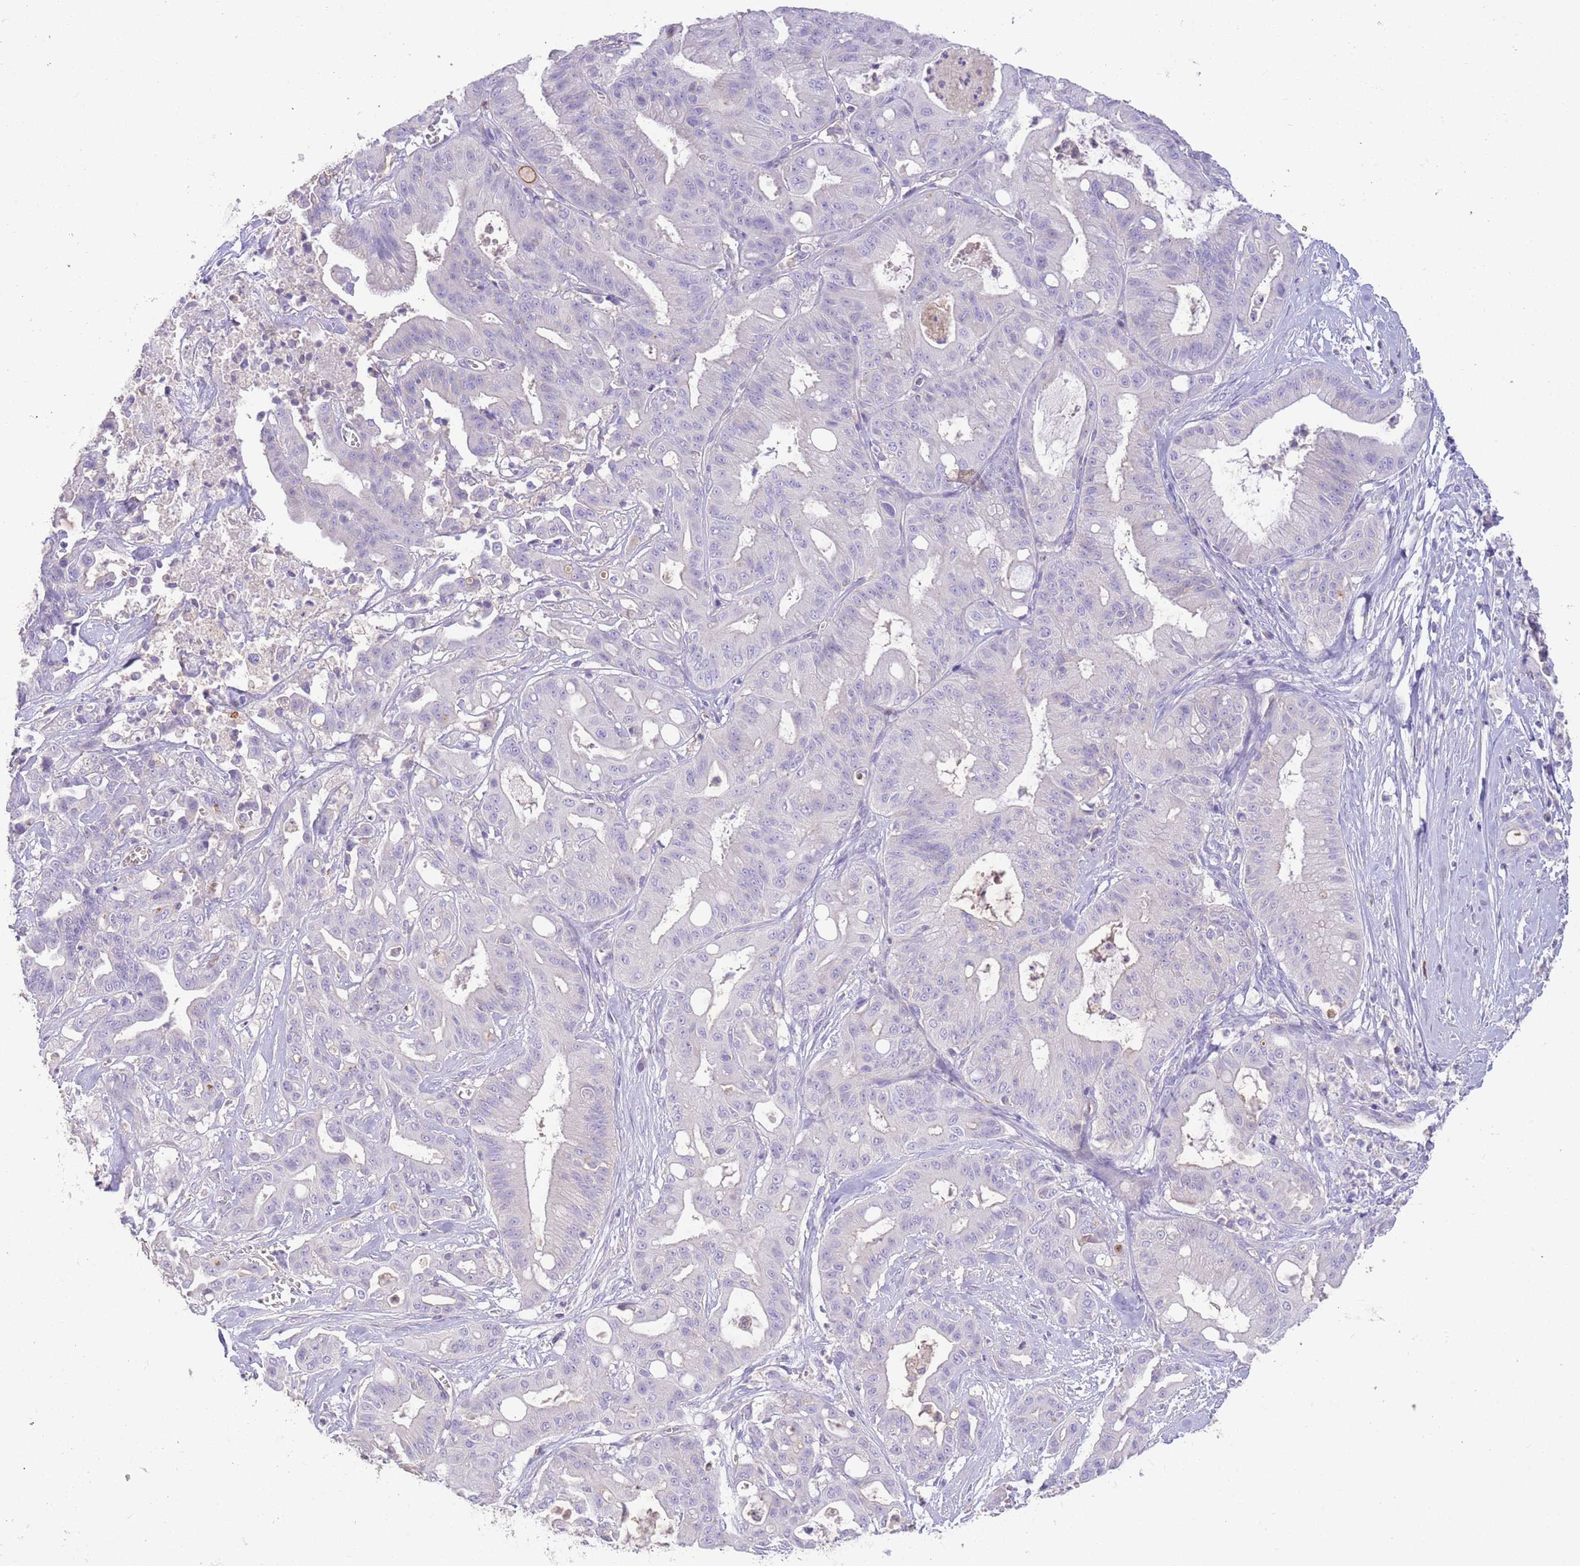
{"staining": {"intensity": "negative", "quantity": "none", "location": "none"}, "tissue": "ovarian cancer", "cell_type": "Tumor cells", "image_type": "cancer", "snomed": [{"axis": "morphology", "description": "Cystadenocarcinoma, mucinous, NOS"}, {"axis": "topography", "description": "Ovary"}], "caption": "Tumor cells show no significant protein positivity in mucinous cystadenocarcinoma (ovarian).", "gene": "SFTPA1", "patient": {"sex": "female", "age": 70}}